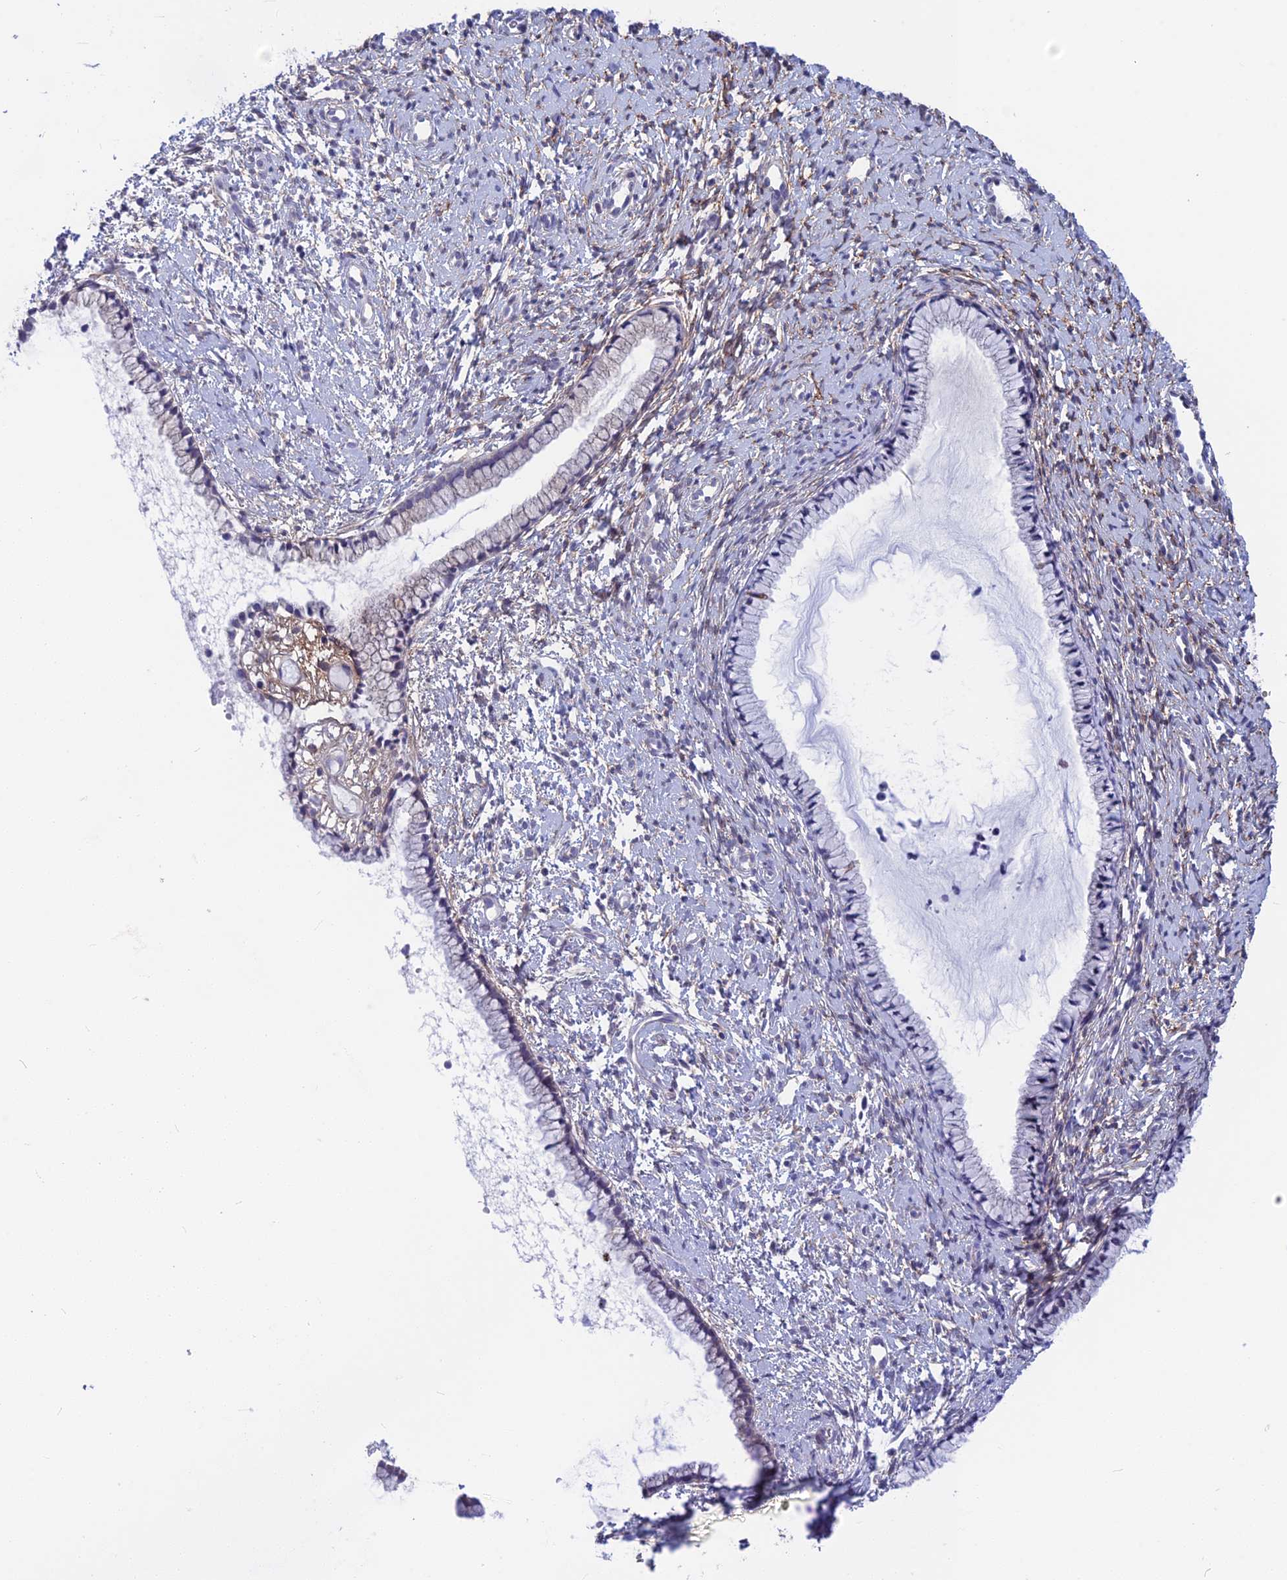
{"staining": {"intensity": "weak", "quantity": "<25%", "location": "cytoplasmic/membranous"}, "tissue": "cervix", "cell_type": "Glandular cells", "image_type": "normal", "snomed": [{"axis": "morphology", "description": "Normal tissue, NOS"}, {"axis": "topography", "description": "Cervix"}], "caption": "Cervix stained for a protein using immunohistochemistry demonstrates no expression glandular cells.", "gene": "PLAC9", "patient": {"sex": "female", "age": 57}}